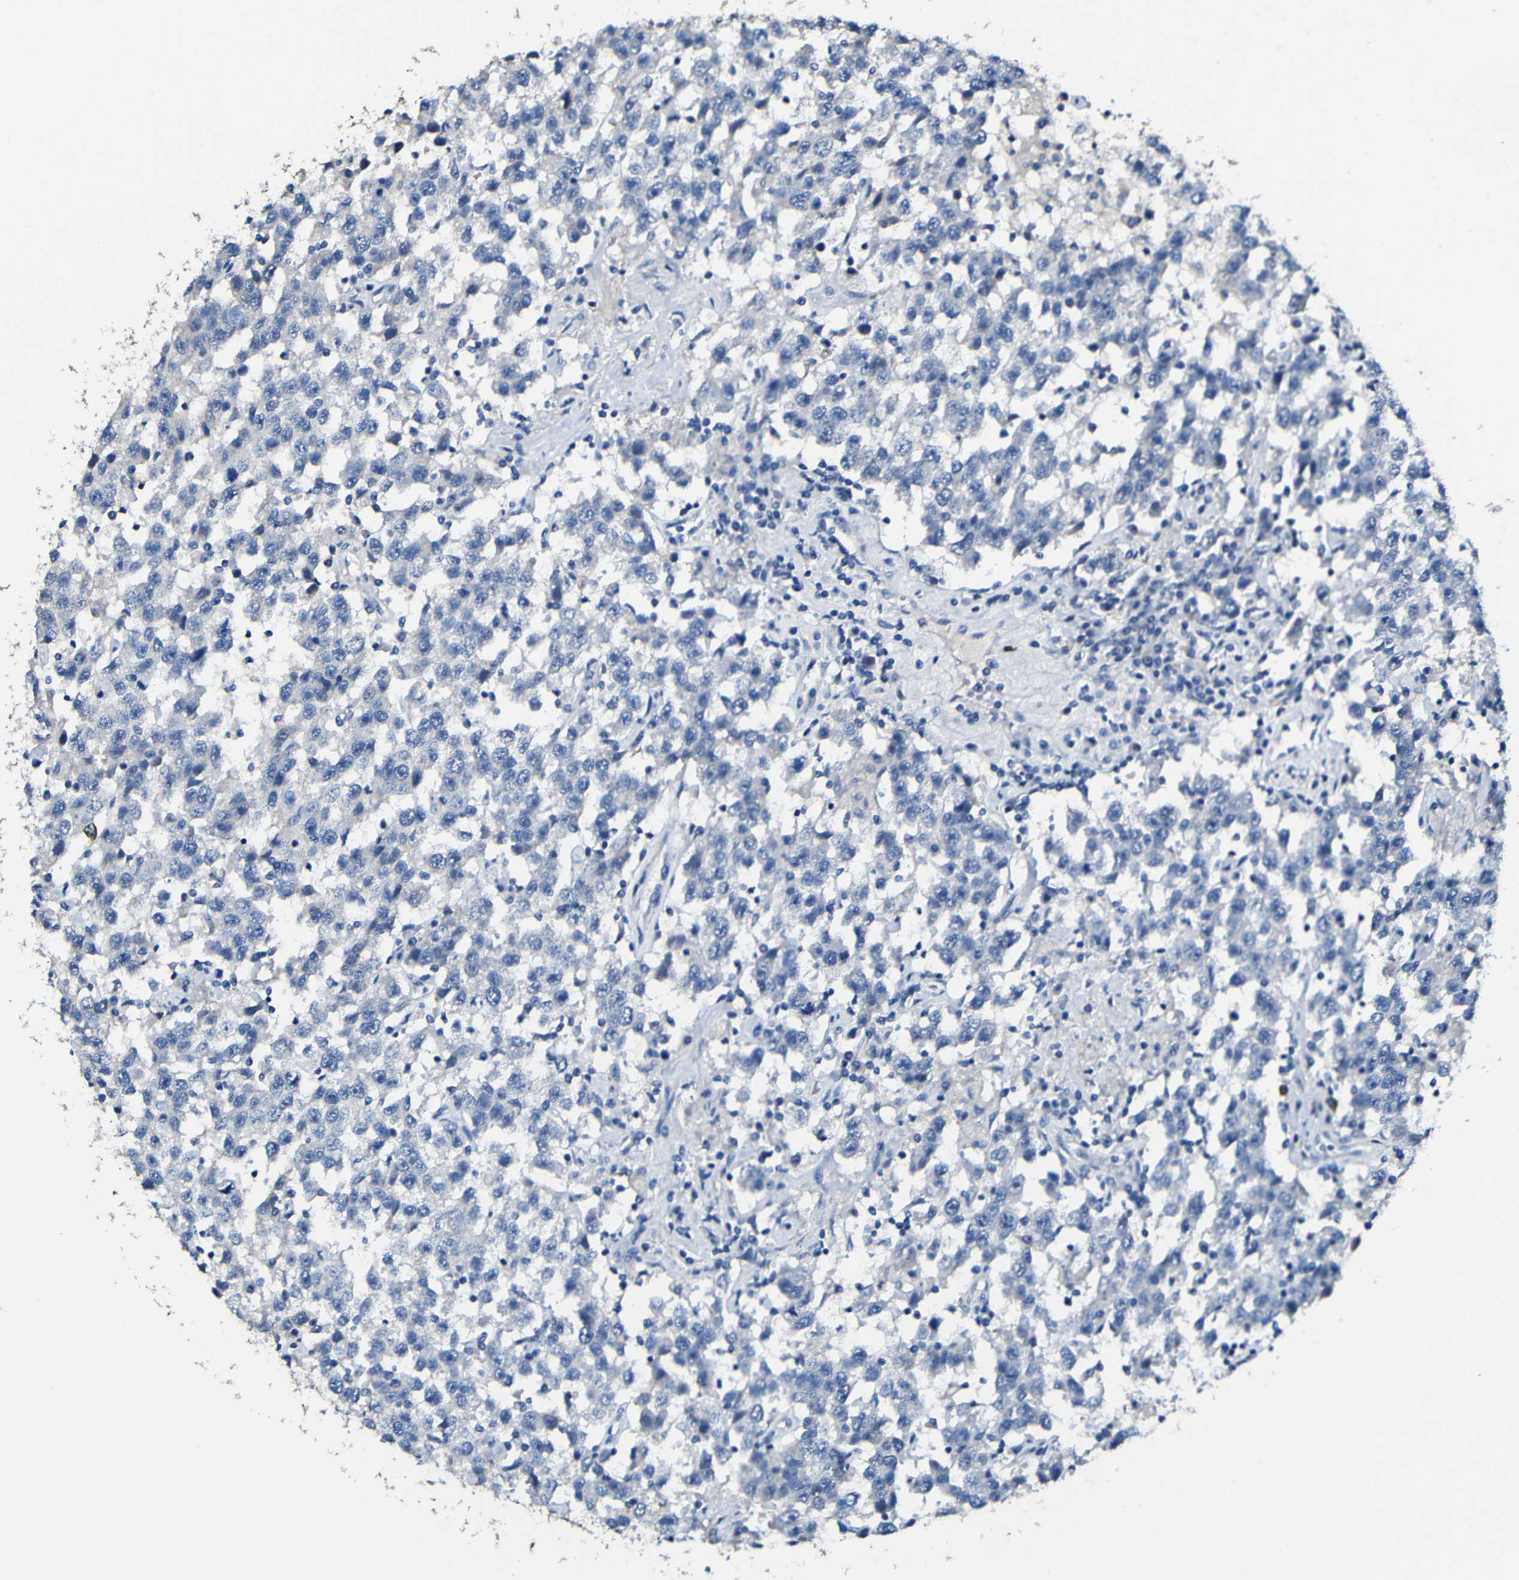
{"staining": {"intensity": "negative", "quantity": "none", "location": "none"}, "tissue": "testis cancer", "cell_type": "Tumor cells", "image_type": "cancer", "snomed": [{"axis": "morphology", "description": "Seminoma, NOS"}, {"axis": "topography", "description": "Testis"}], "caption": "IHC image of testis seminoma stained for a protein (brown), which demonstrates no staining in tumor cells.", "gene": "ACKR2", "patient": {"sex": "male", "age": 41}}